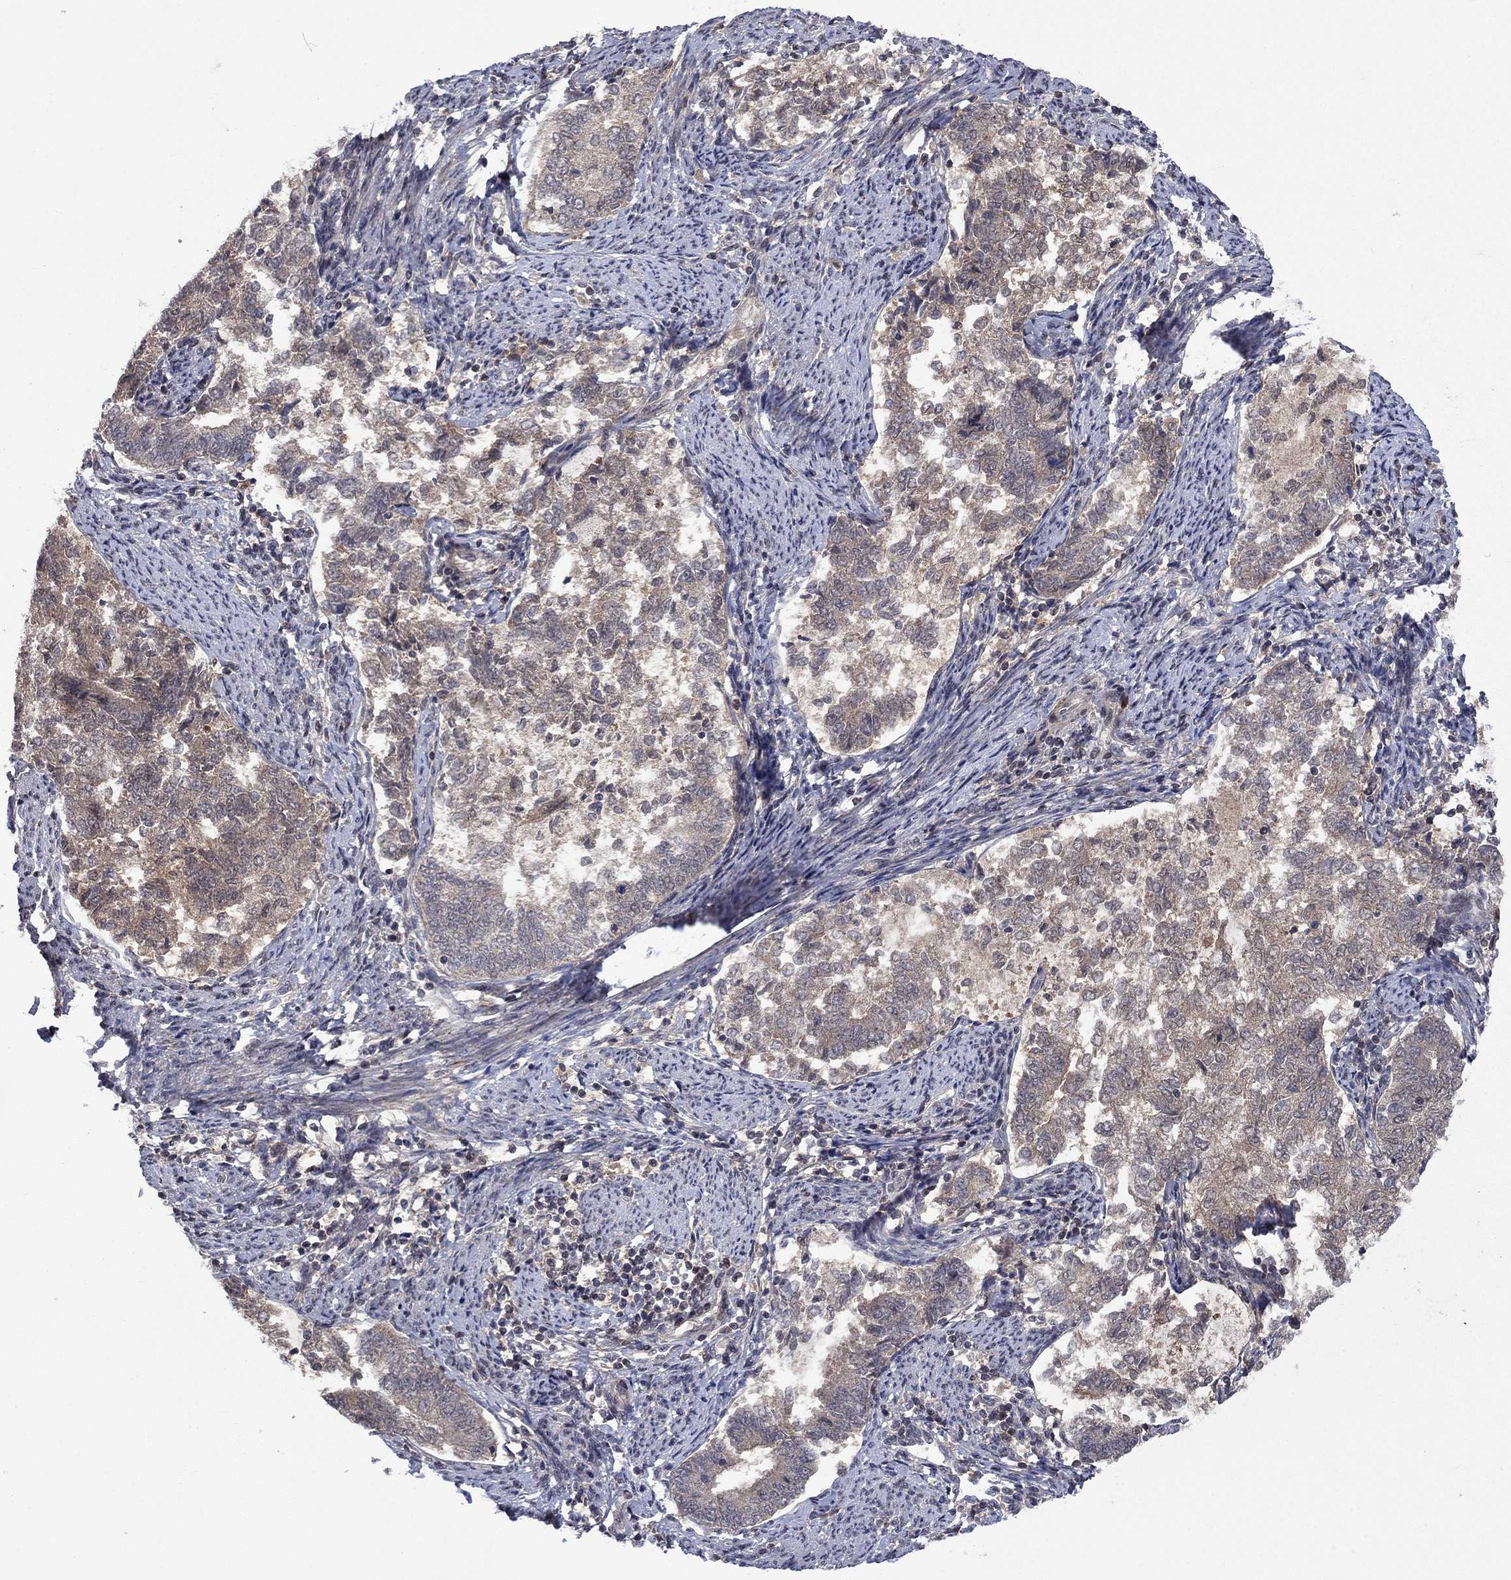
{"staining": {"intensity": "weak", "quantity": "25%-75%", "location": "cytoplasmic/membranous"}, "tissue": "endometrial cancer", "cell_type": "Tumor cells", "image_type": "cancer", "snomed": [{"axis": "morphology", "description": "Adenocarcinoma, NOS"}, {"axis": "topography", "description": "Endometrium"}], "caption": "This is a histology image of immunohistochemistry staining of endometrial cancer, which shows weak positivity in the cytoplasmic/membranous of tumor cells.", "gene": "IAH1", "patient": {"sex": "female", "age": 65}}